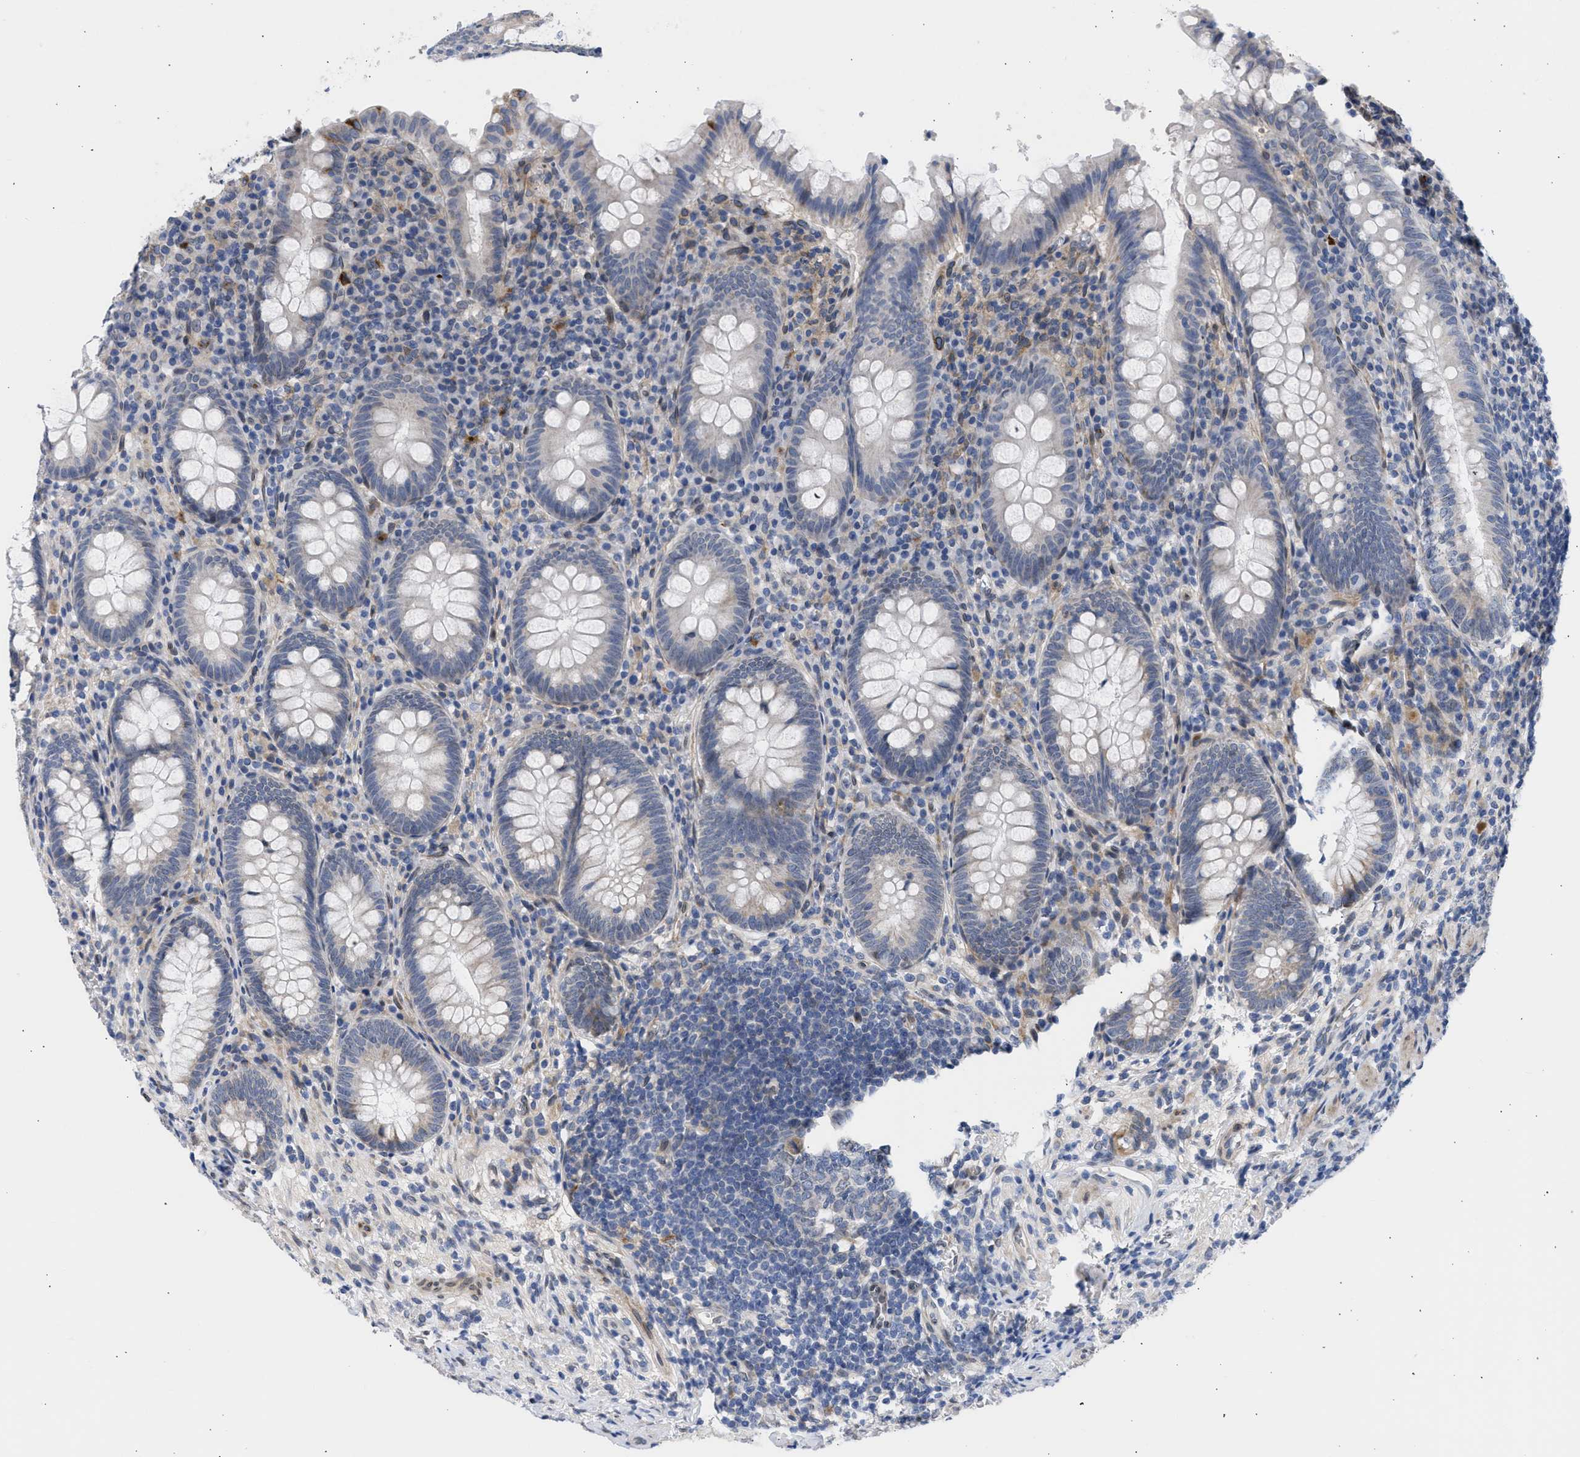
{"staining": {"intensity": "strong", "quantity": "<25%", "location": "cytoplasmic/membranous"}, "tissue": "appendix", "cell_type": "Glandular cells", "image_type": "normal", "snomed": [{"axis": "morphology", "description": "Normal tissue, NOS"}, {"axis": "topography", "description": "Appendix"}], "caption": "IHC of normal appendix reveals medium levels of strong cytoplasmic/membranous expression in approximately <25% of glandular cells. (Stains: DAB (3,3'-diaminobenzidine) in brown, nuclei in blue, Microscopy: brightfield microscopy at high magnification).", "gene": "NUP35", "patient": {"sex": "male", "age": 56}}